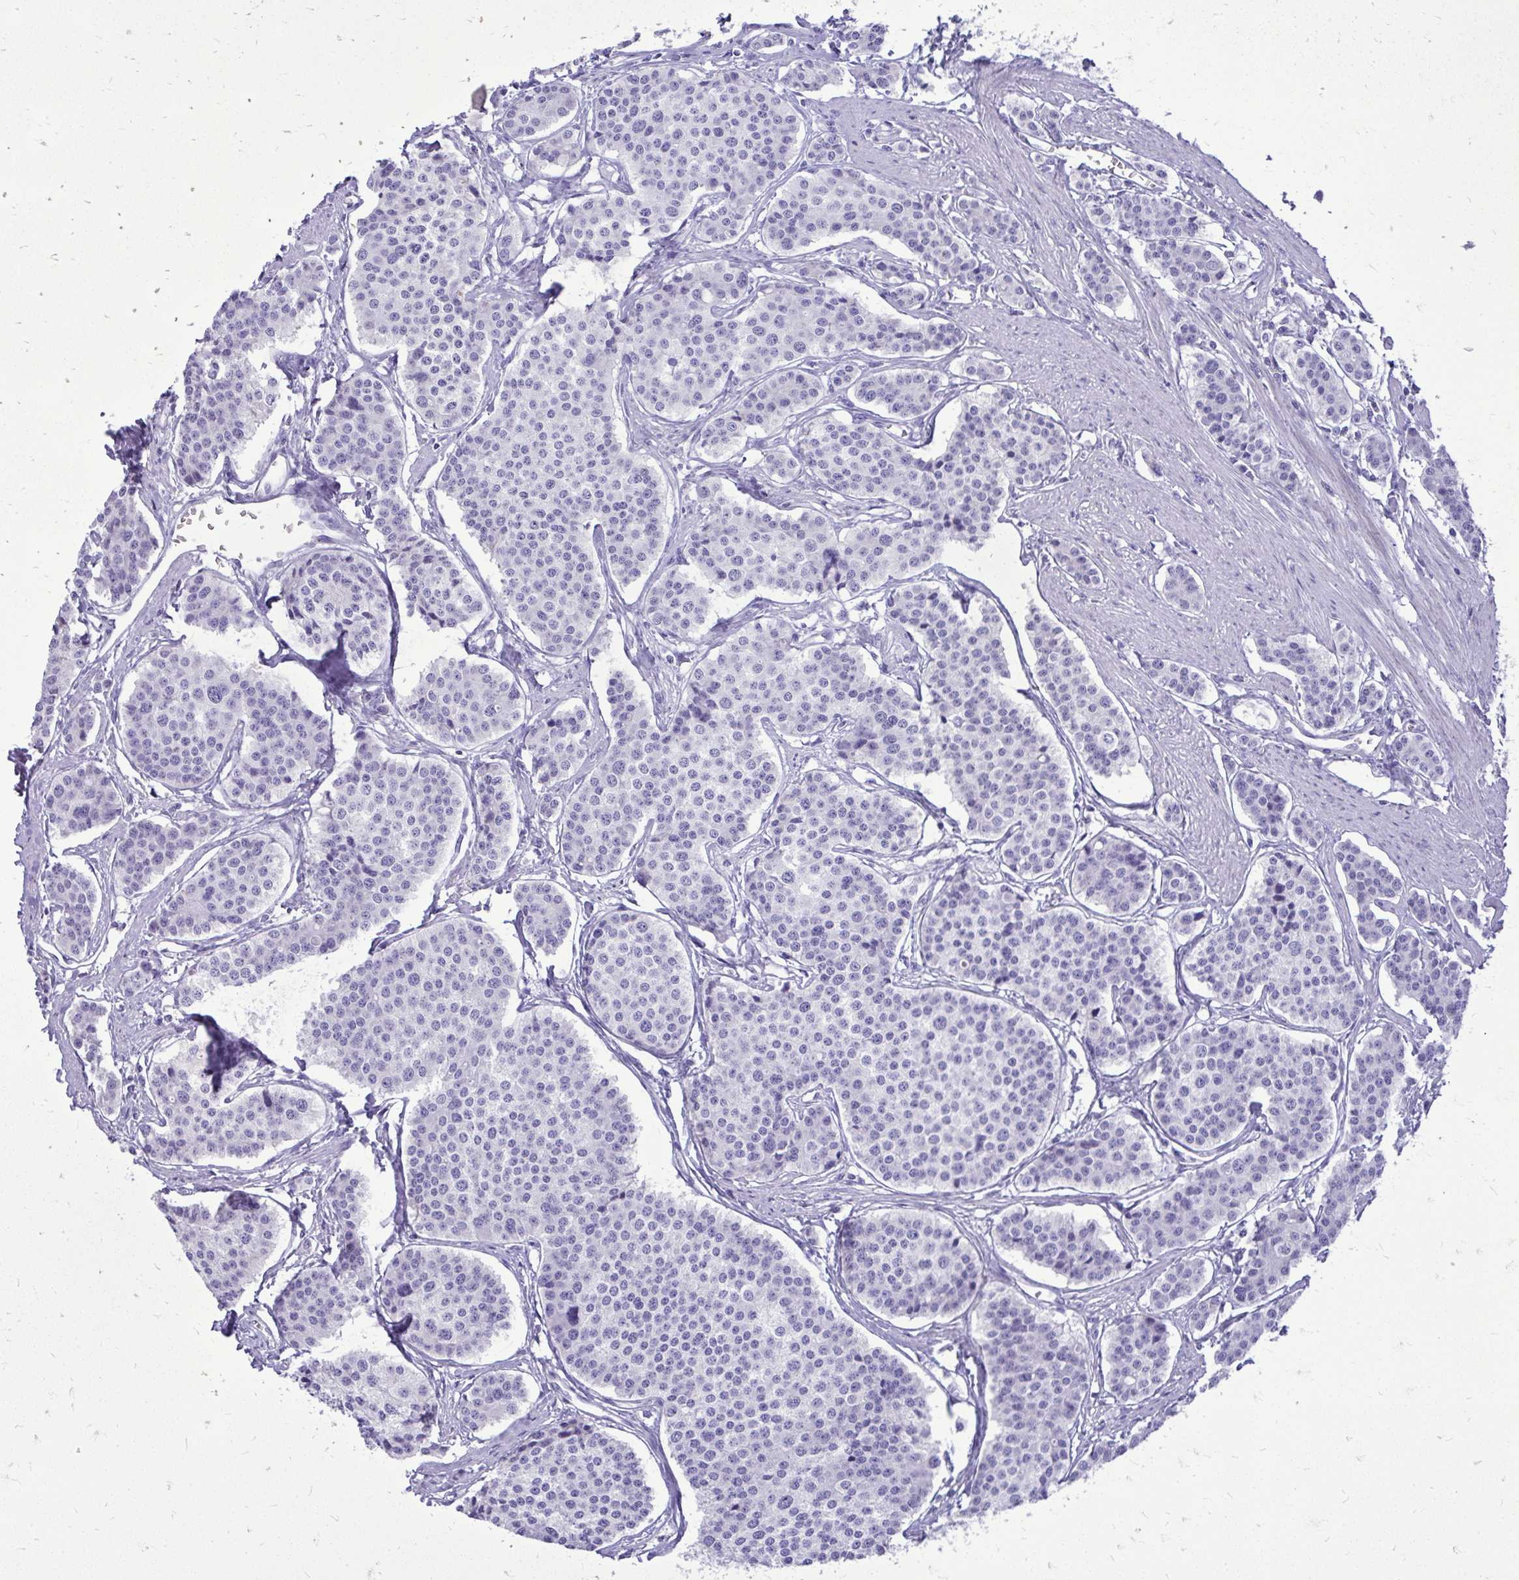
{"staining": {"intensity": "negative", "quantity": "none", "location": "none"}, "tissue": "carcinoid", "cell_type": "Tumor cells", "image_type": "cancer", "snomed": [{"axis": "morphology", "description": "Carcinoid, malignant, NOS"}, {"axis": "topography", "description": "Small intestine"}], "caption": "Tumor cells show no significant expression in carcinoid.", "gene": "BCL6B", "patient": {"sex": "male", "age": 60}}